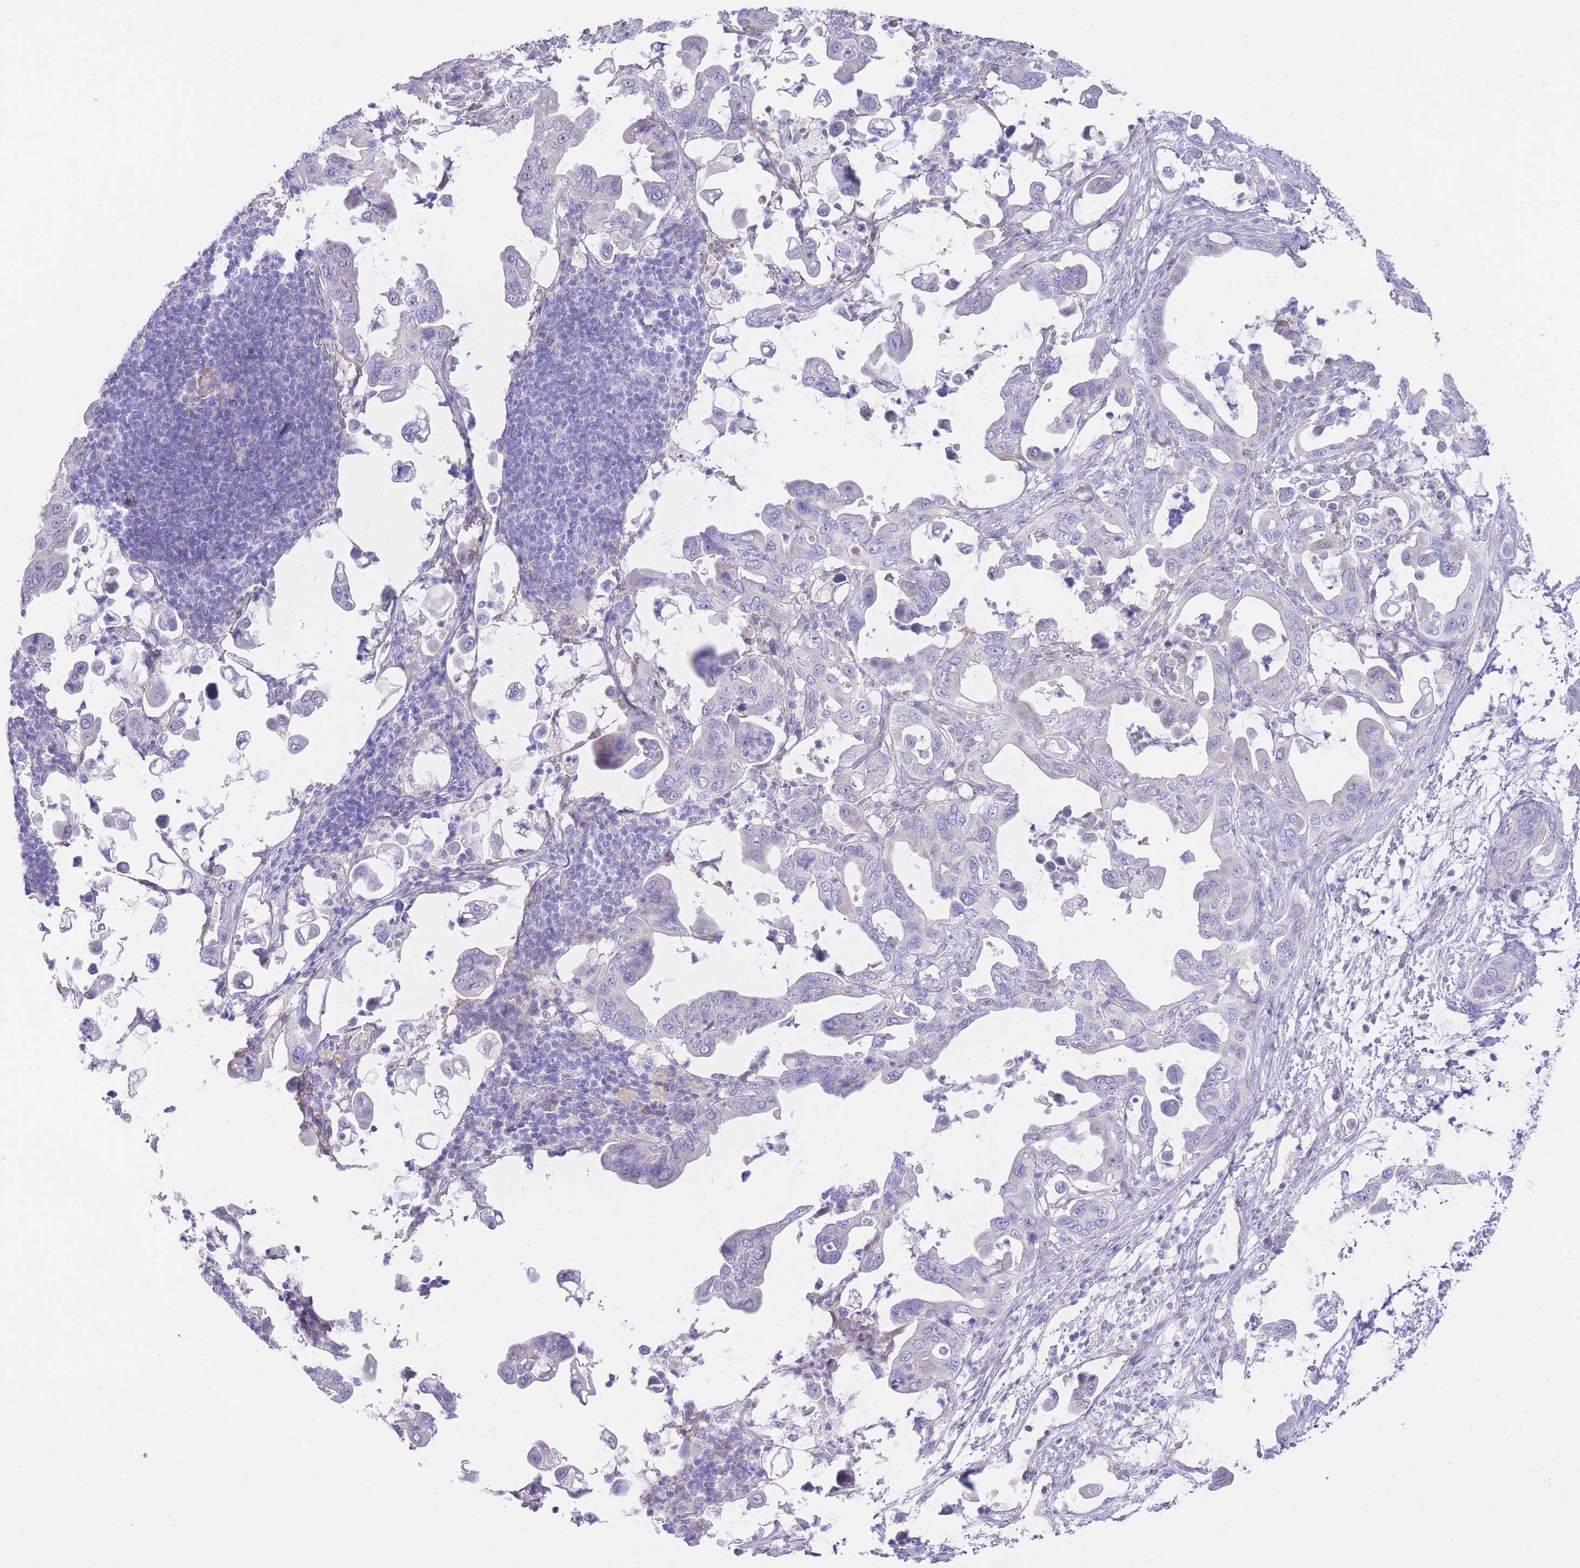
{"staining": {"intensity": "negative", "quantity": "none", "location": "none"}, "tissue": "pancreatic cancer", "cell_type": "Tumor cells", "image_type": "cancer", "snomed": [{"axis": "morphology", "description": "Adenocarcinoma, NOS"}, {"axis": "topography", "description": "Pancreas"}], "caption": "Pancreatic cancer was stained to show a protein in brown. There is no significant staining in tumor cells.", "gene": "PGM1", "patient": {"sex": "male", "age": 61}}